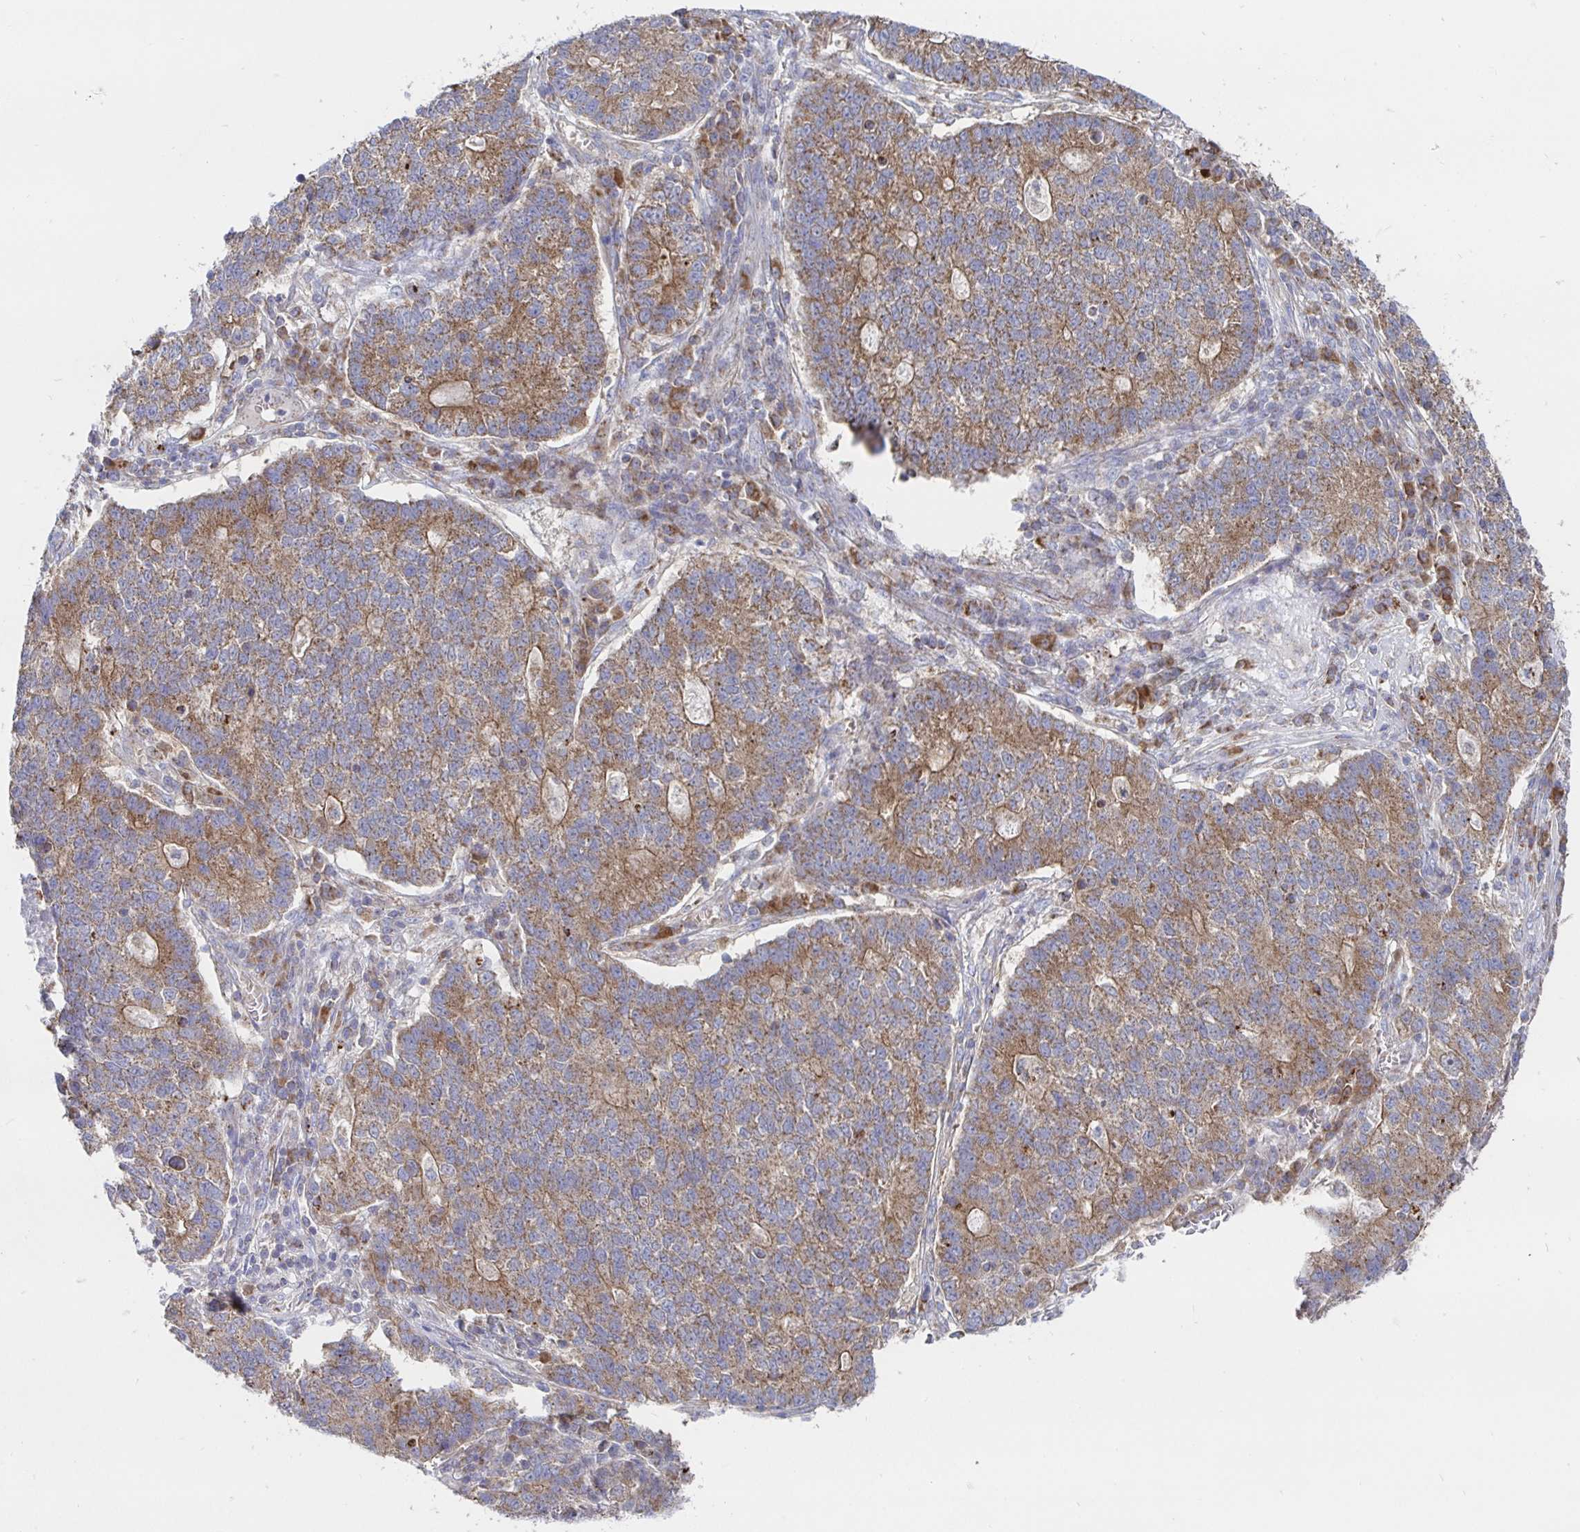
{"staining": {"intensity": "moderate", "quantity": ">75%", "location": "cytoplasmic/membranous"}, "tissue": "lung cancer", "cell_type": "Tumor cells", "image_type": "cancer", "snomed": [{"axis": "morphology", "description": "Adenocarcinoma, NOS"}, {"axis": "topography", "description": "Lung"}], "caption": "A histopathology image of human lung cancer stained for a protein reveals moderate cytoplasmic/membranous brown staining in tumor cells.", "gene": "PRDX3", "patient": {"sex": "male", "age": 57}}